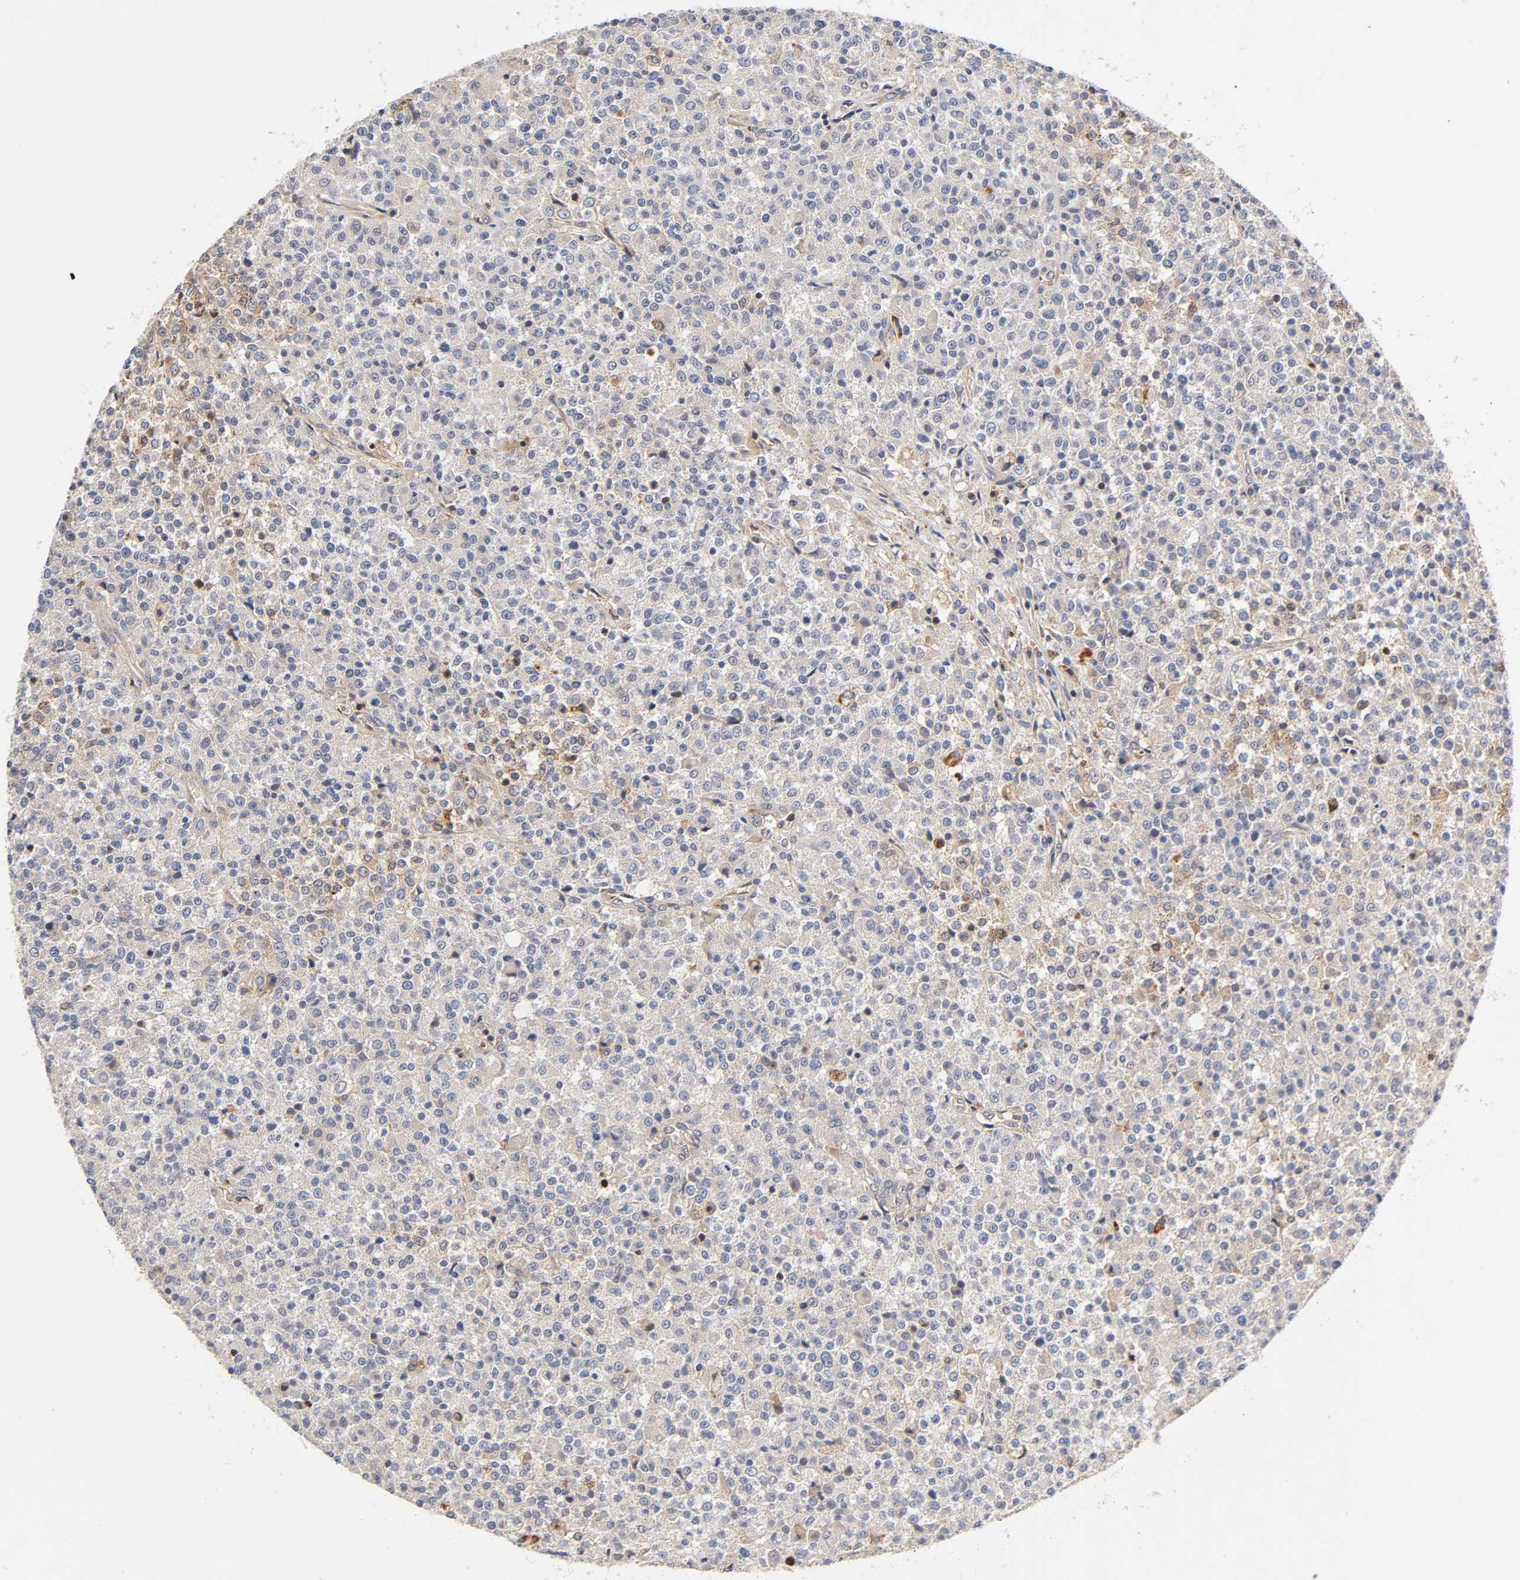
{"staining": {"intensity": "weak", "quantity": "25%-75%", "location": "cytoplasmic/membranous"}, "tissue": "testis cancer", "cell_type": "Tumor cells", "image_type": "cancer", "snomed": [{"axis": "morphology", "description": "Seminoma, NOS"}, {"axis": "topography", "description": "Testis"}], "caption": "Human testis seminoma stained with a protein marker demonstrates weak staining in tumor cells.", "gene": "RHOA", "patient": {"sex": "male", "age": 59}}